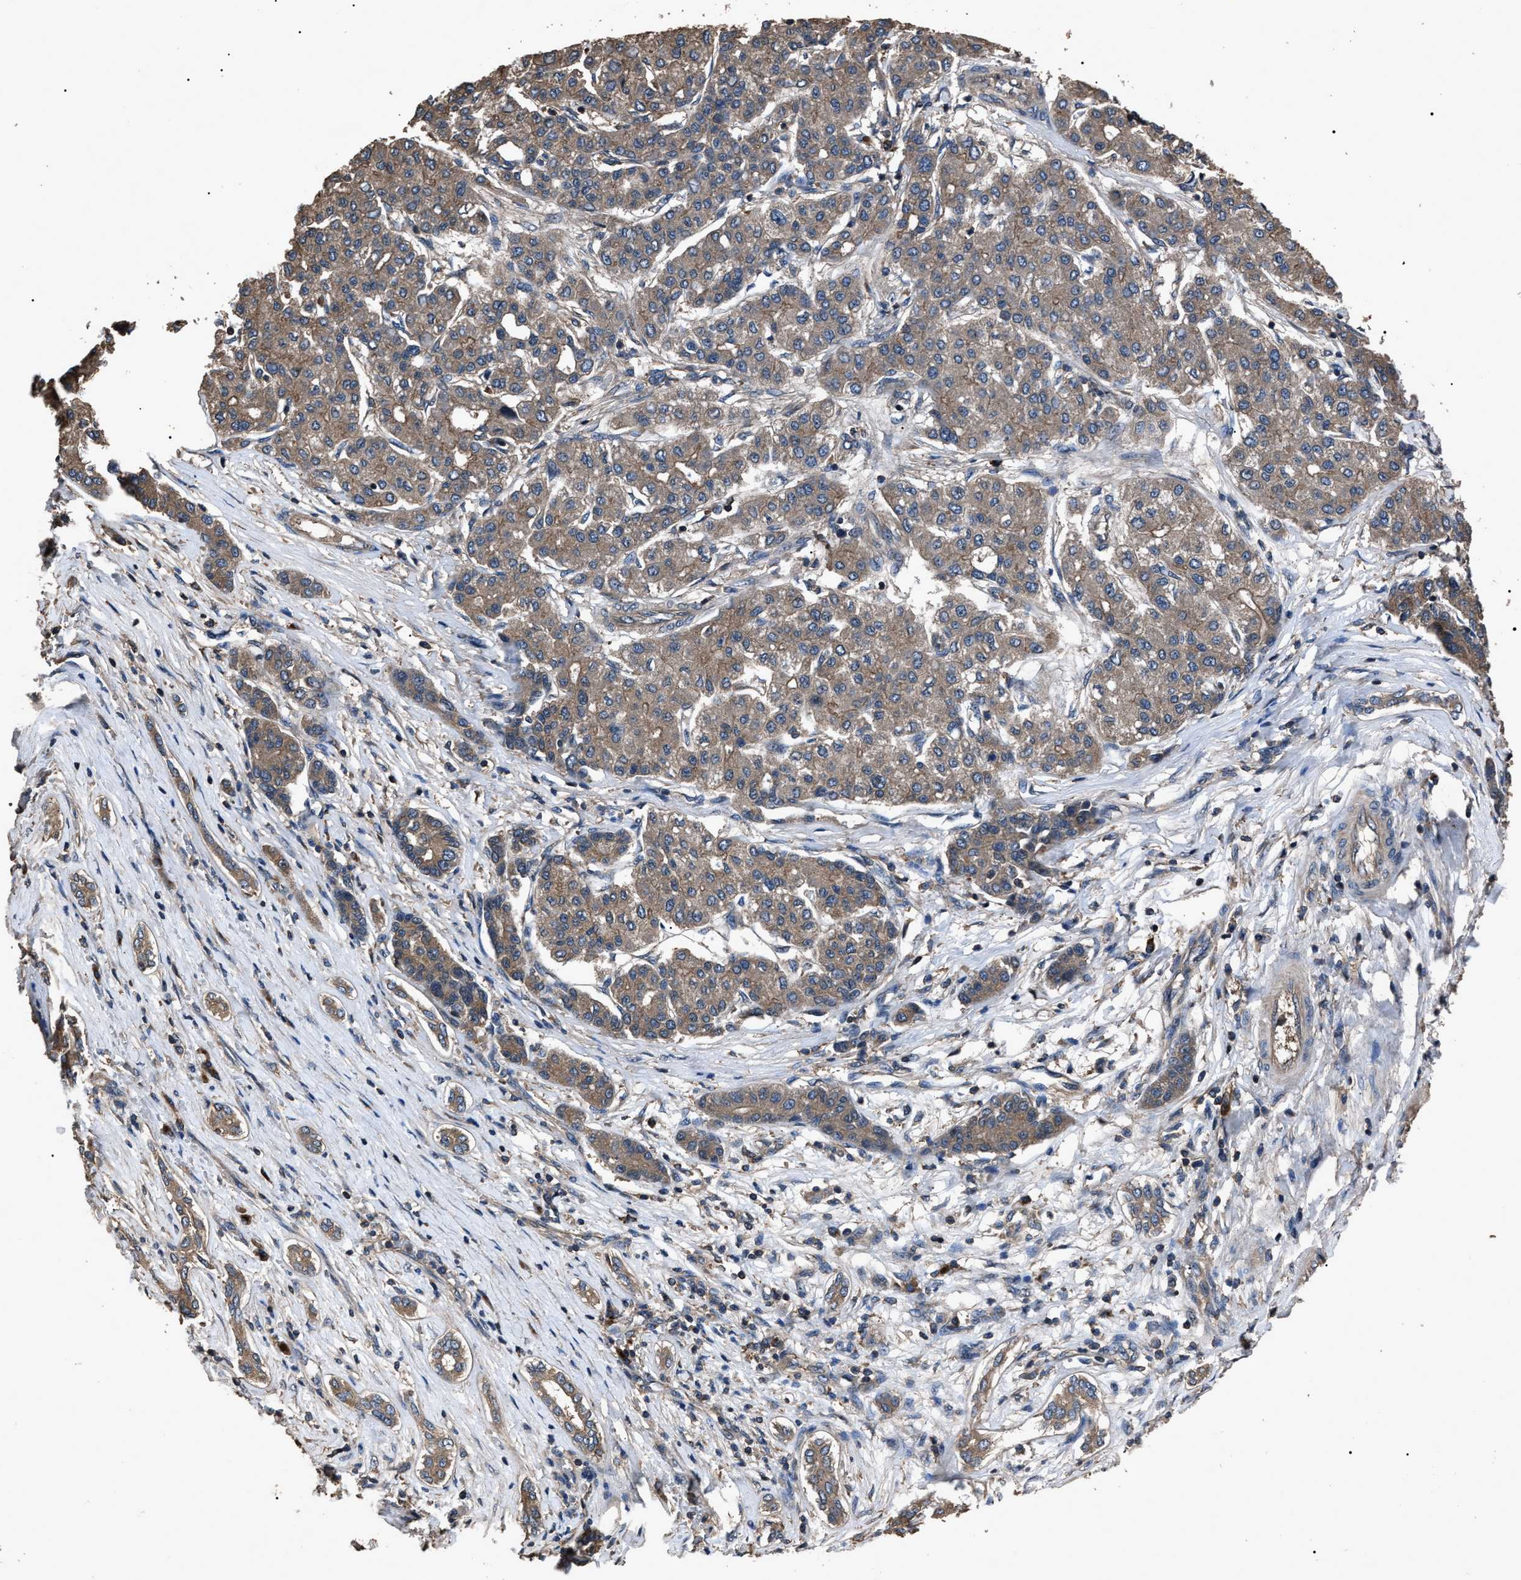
{"staining": {"intensity": "moderate", "quantity": ">75%", "location": "cytoplasmic/membranous"}, "tissue": "liver cancer", "cell_type": "Tumor cells", "image_type": "cancer", "snomed": [{"axis": "morphology", "description": "Carcinoma, Hepatocellular, NOS"}, {"axis": "topography", "description": "Liver"}], "caption": "Immunohistochemical staining of hepatocellular carcinoma (liver) shows medium levels of moderate cytoplasmic/membranous positivity in approximately >75% of tumor cells.", "gene": "RNF216", "patient": {"sex": "male", "age": 65}}